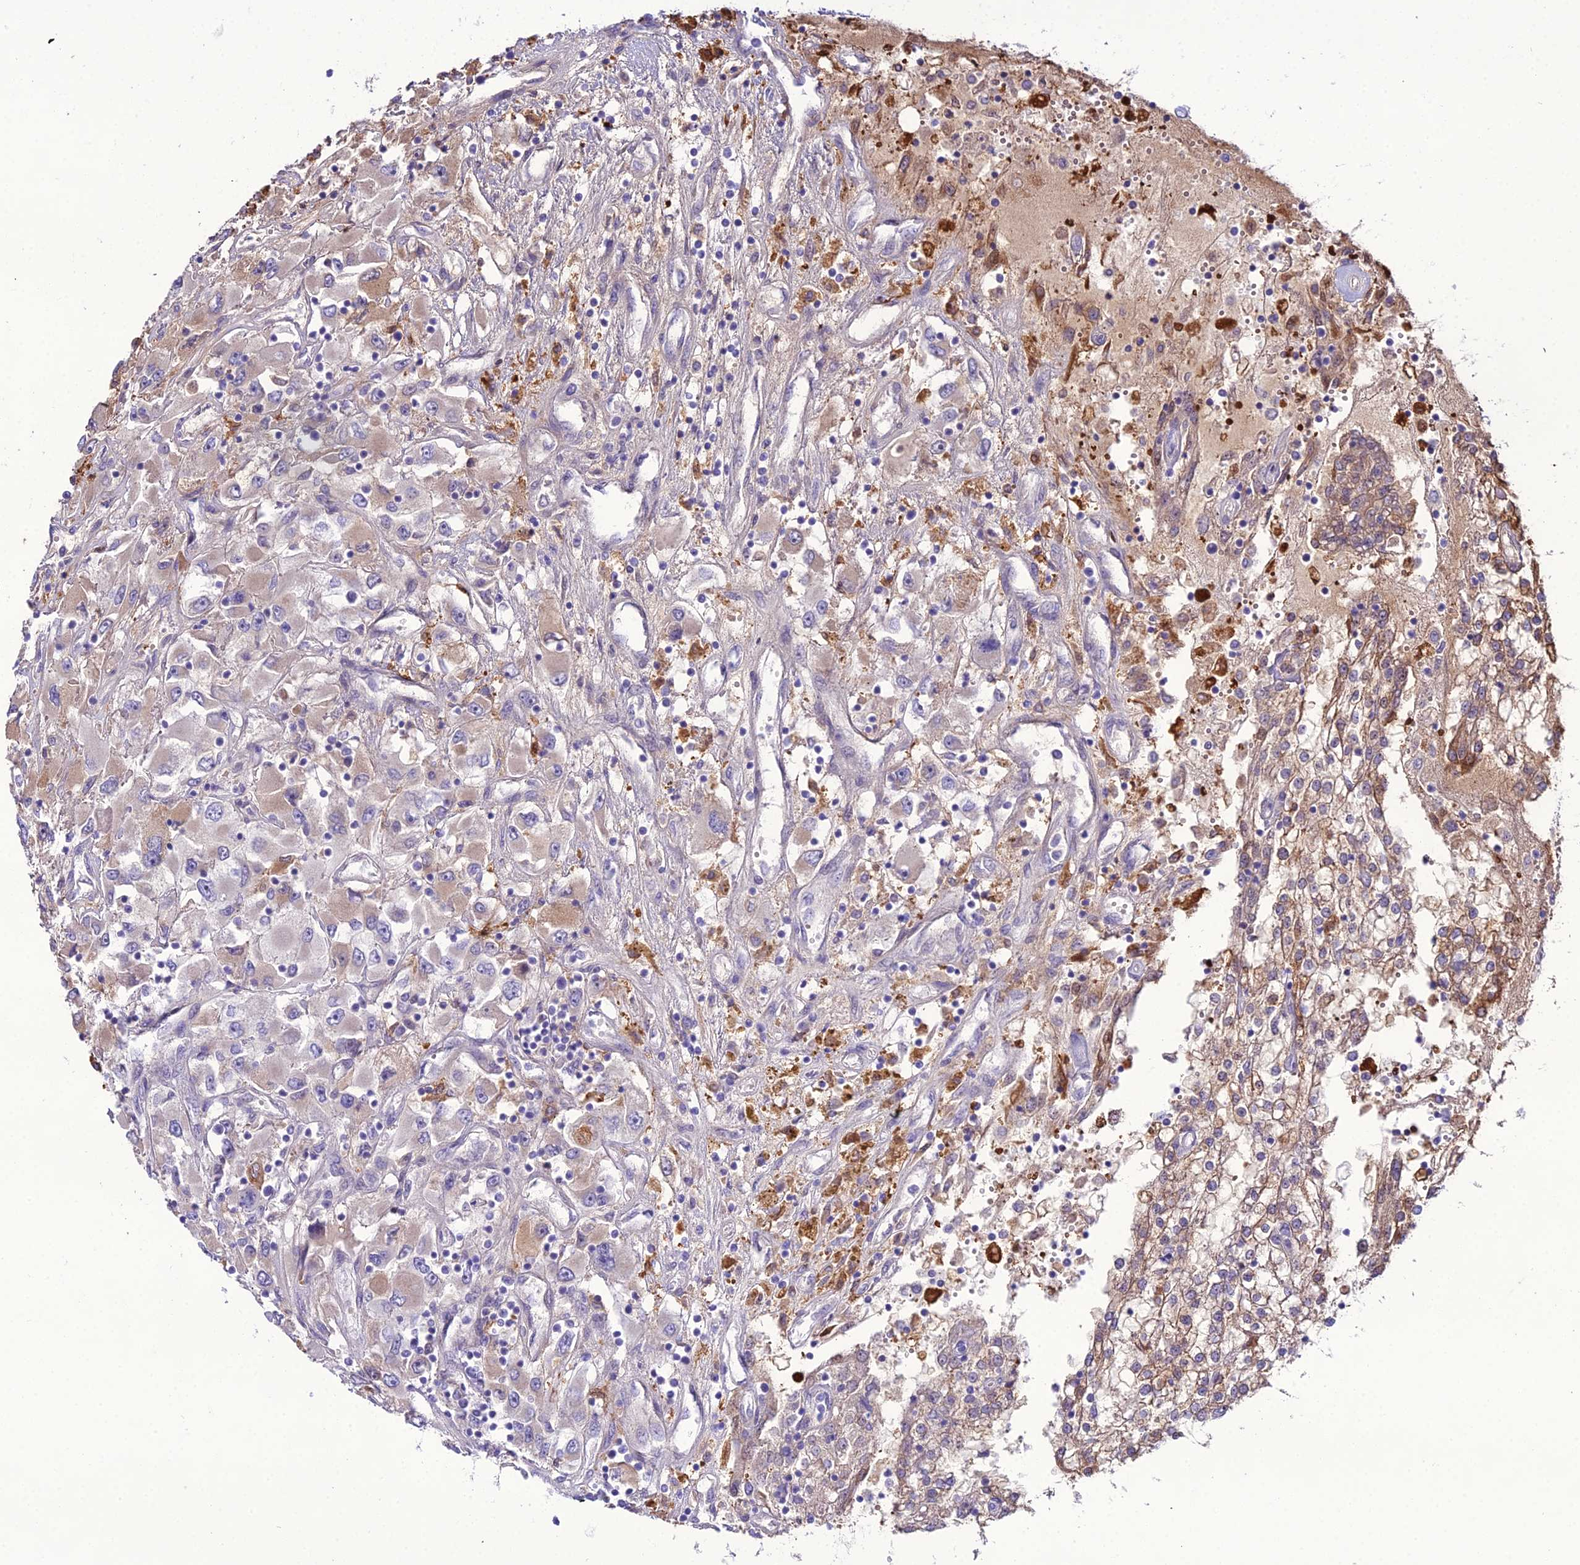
{"staining": {"intensity": "moderate", "quantity": "<25%", "location": "cytoplasmic/membranous"}, "tissue": "renal cancer", "cell_type": "Tumor cells", "image_type": "cancer", "snomed": [{"axis": "morphology", "description": "Adenocarcinoma, NOS"}, {"axis": "topography", "description": "Kidney"}], "caption": "DAB (3,3'-diaminobenzidine) immunohistochemical staining of human renal cancer (adenocarcinoma) demonstrates moderate cytoplasmic/membranous protein positivity in about <25% of tumor cells. (DAB (3,3'-diaminobenzidine) IHC with brightfield microscopy, high magnification).", "gene": "MB21D2", "patient": {"sex": "female", "age": 52}}